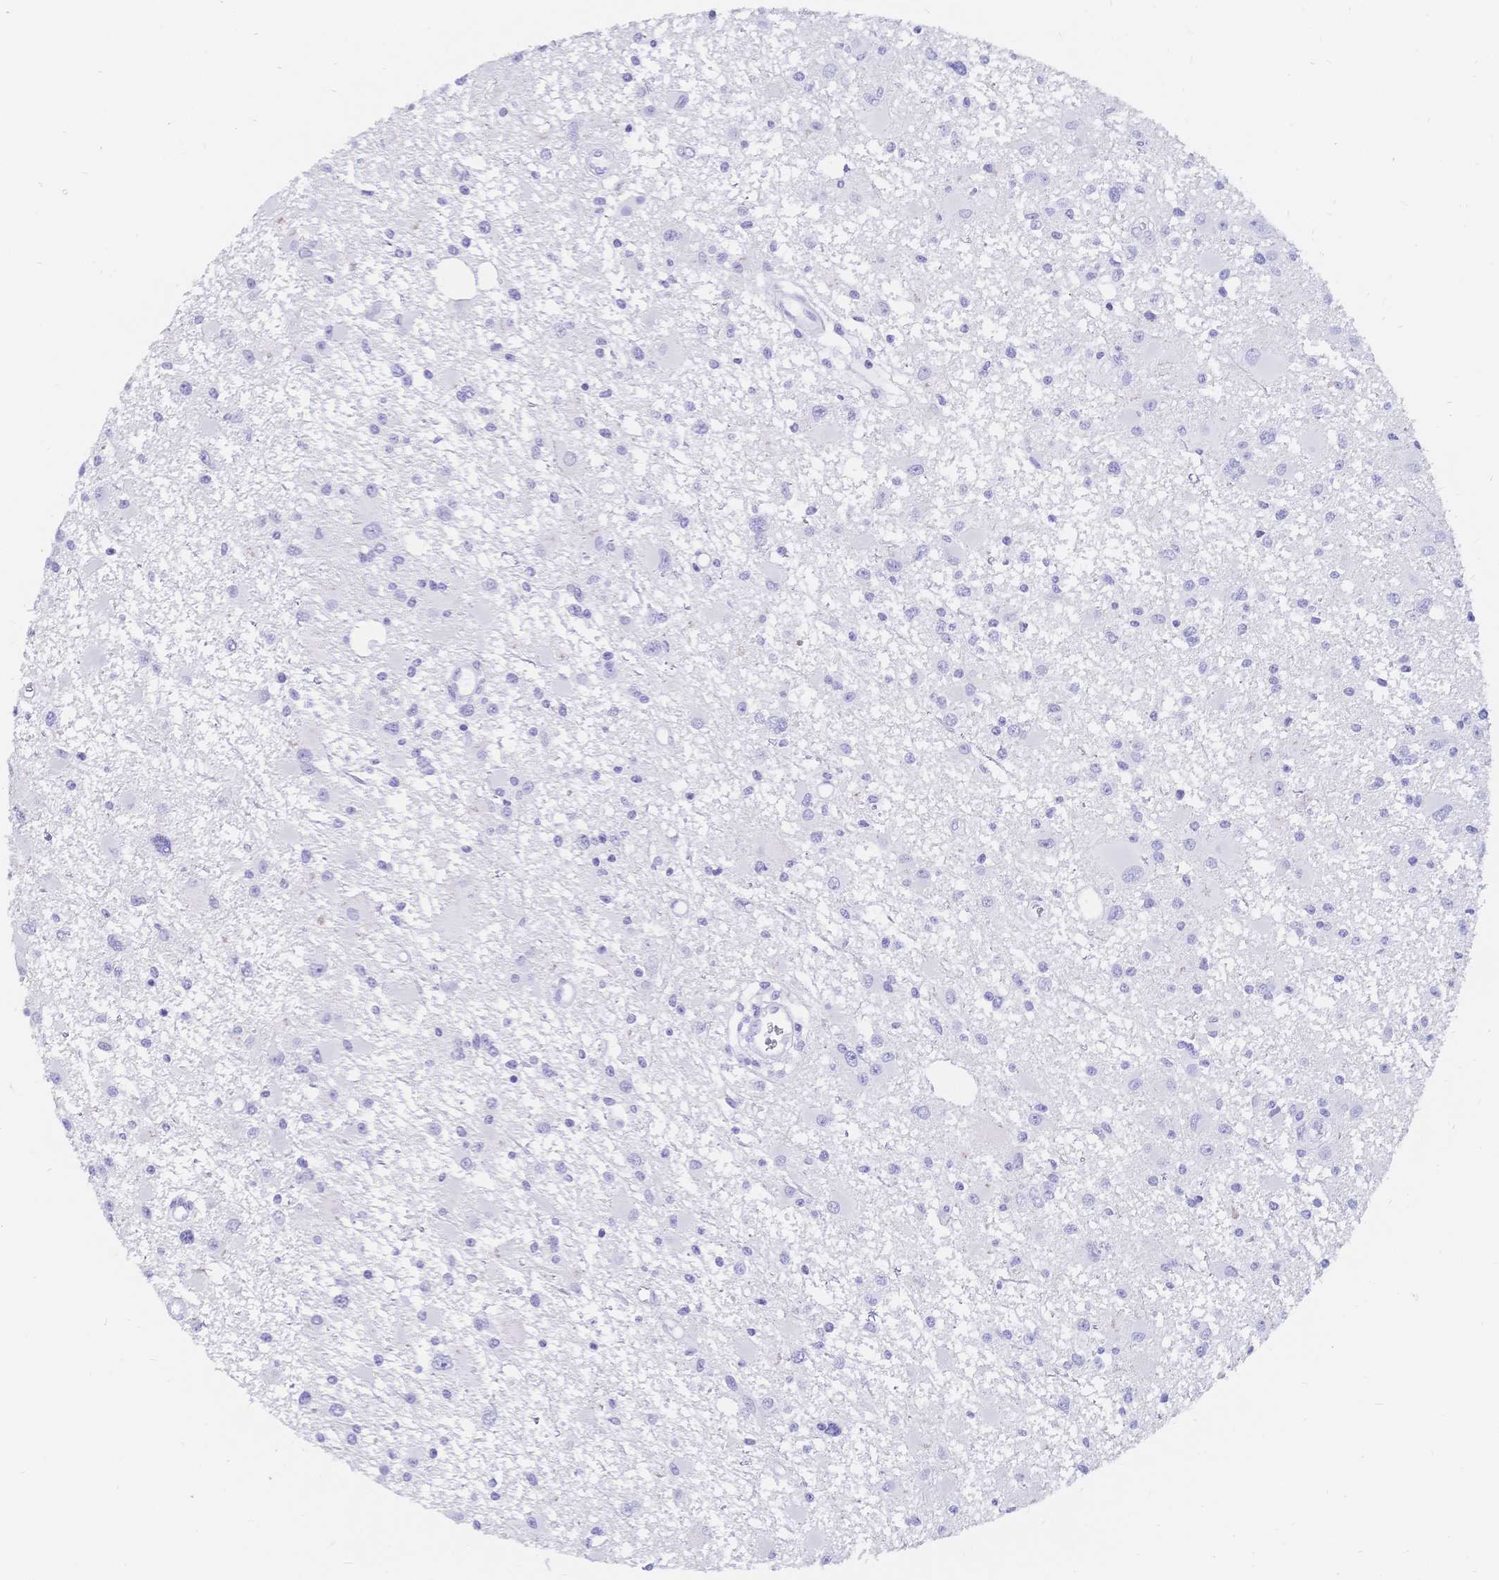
{"staining": {"intensity": "negative", "quantity": "none", "location": "none"}, "tissue": "glioma", "cell_type": "Tumor cells", "image_type": "cancer", "snomed": [{"axis": "morphology", "description": "Glioma, malignant, High grade"}, {"axis": "topography", "description": "Brain"}], "caption": "Malignant high-grade glioma was stained to show a protein in brown. There is no significant positivity in tumor cells.", "gene": "MEP1B", "patient": {"sex": "male", "age": 54}}